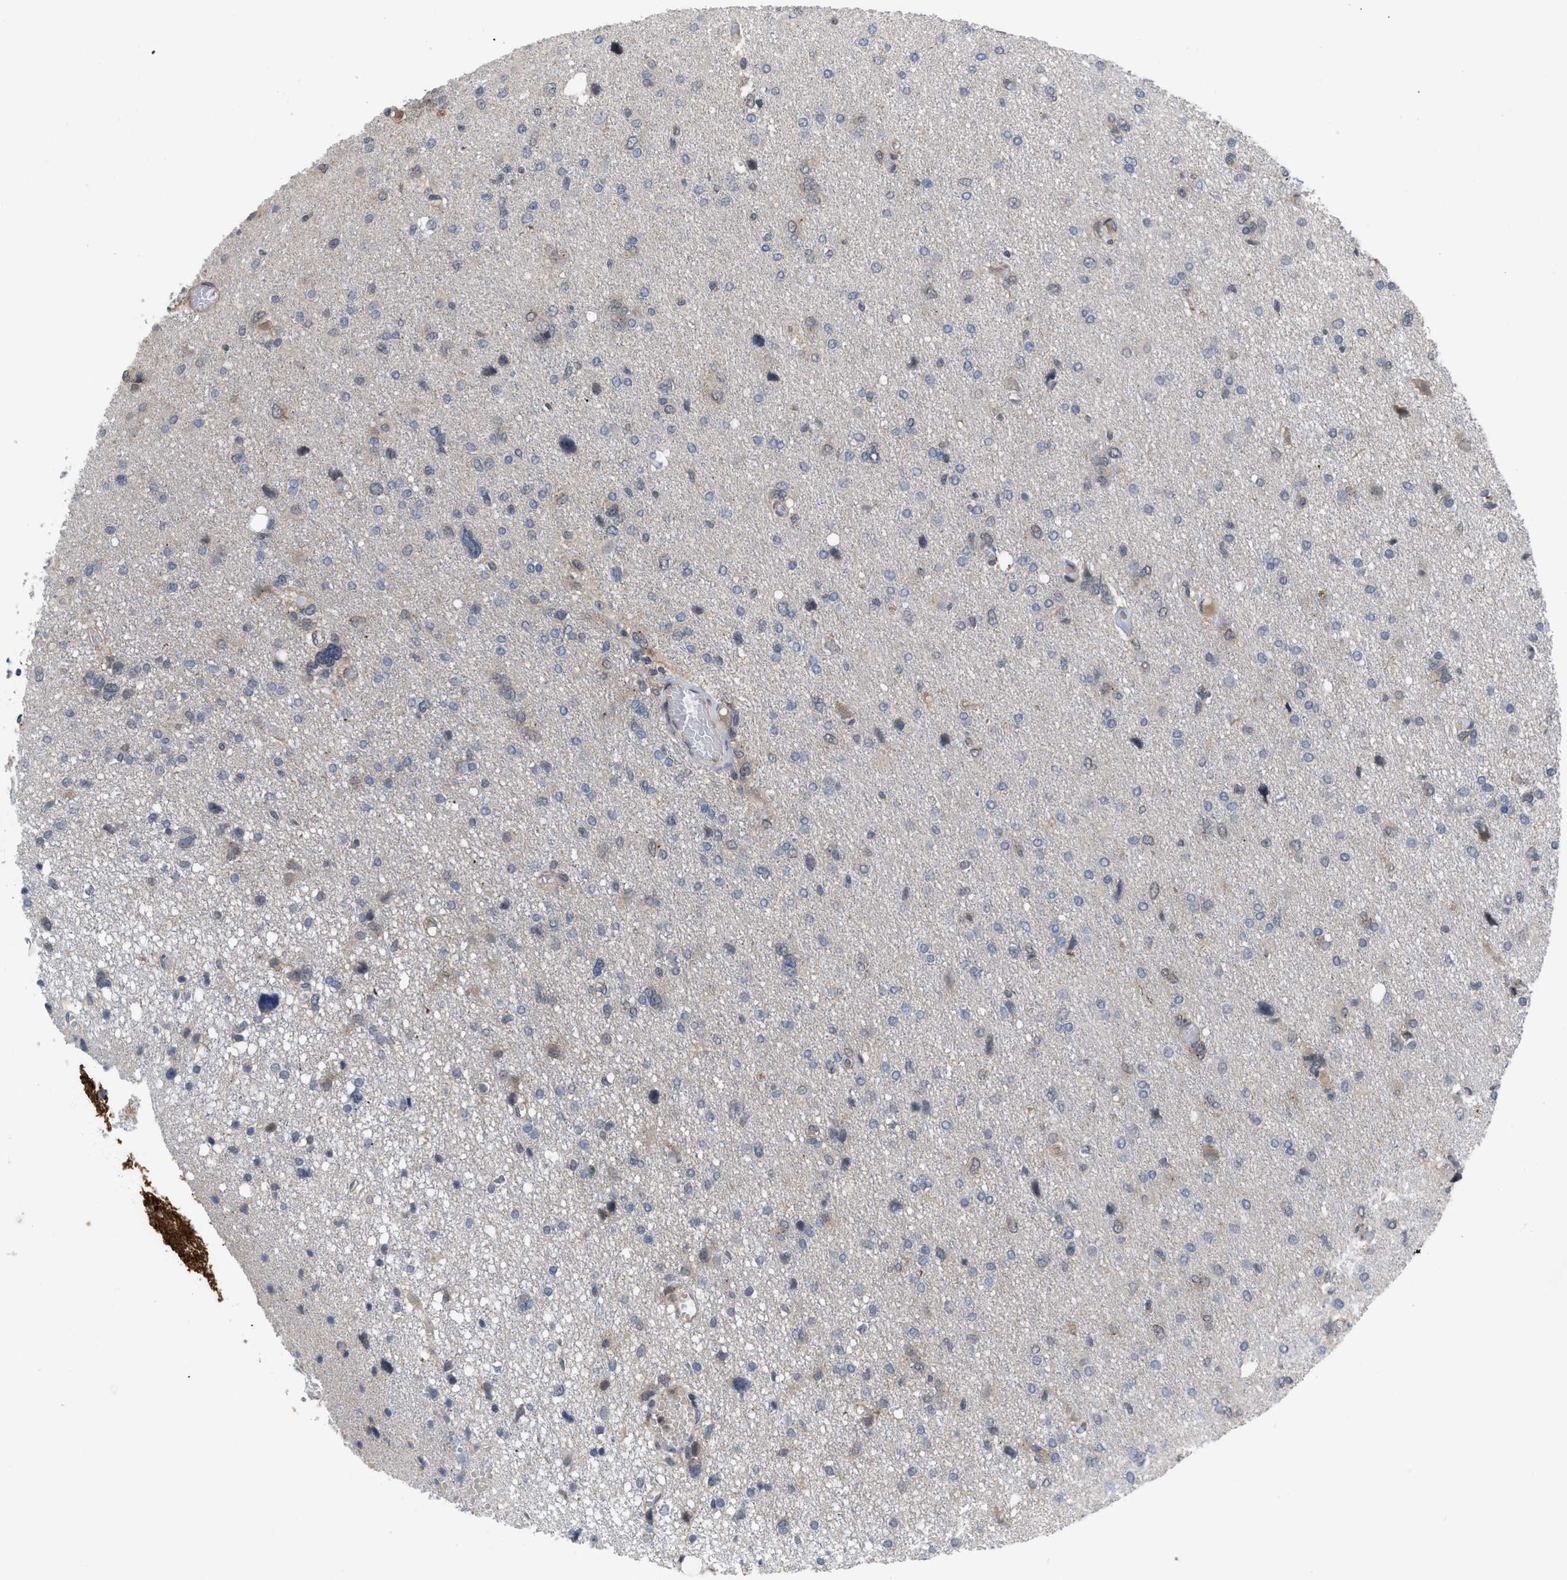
{"staining": {"intensity": "negative", "quantity": "none", "location": "none"}, "tissue": "glioma", "cell_type": "Tumor cells", "image_type": "cancer", "snomed": [{"axis": "morphology", "description": "Glioma, malignant, High grade"}, {"axis": "topography", "description": "Brain"}], "caption": "Immunohistochemistry micrograph of neoplastic tissue: malignant glioma (high-grade) stained with DAB (3,3'-diaminobenzidine) exhibits no significant protein staining in tumor cells.", "gene": "LDAF1", "patient": {"sex": "female", "age": 59}}